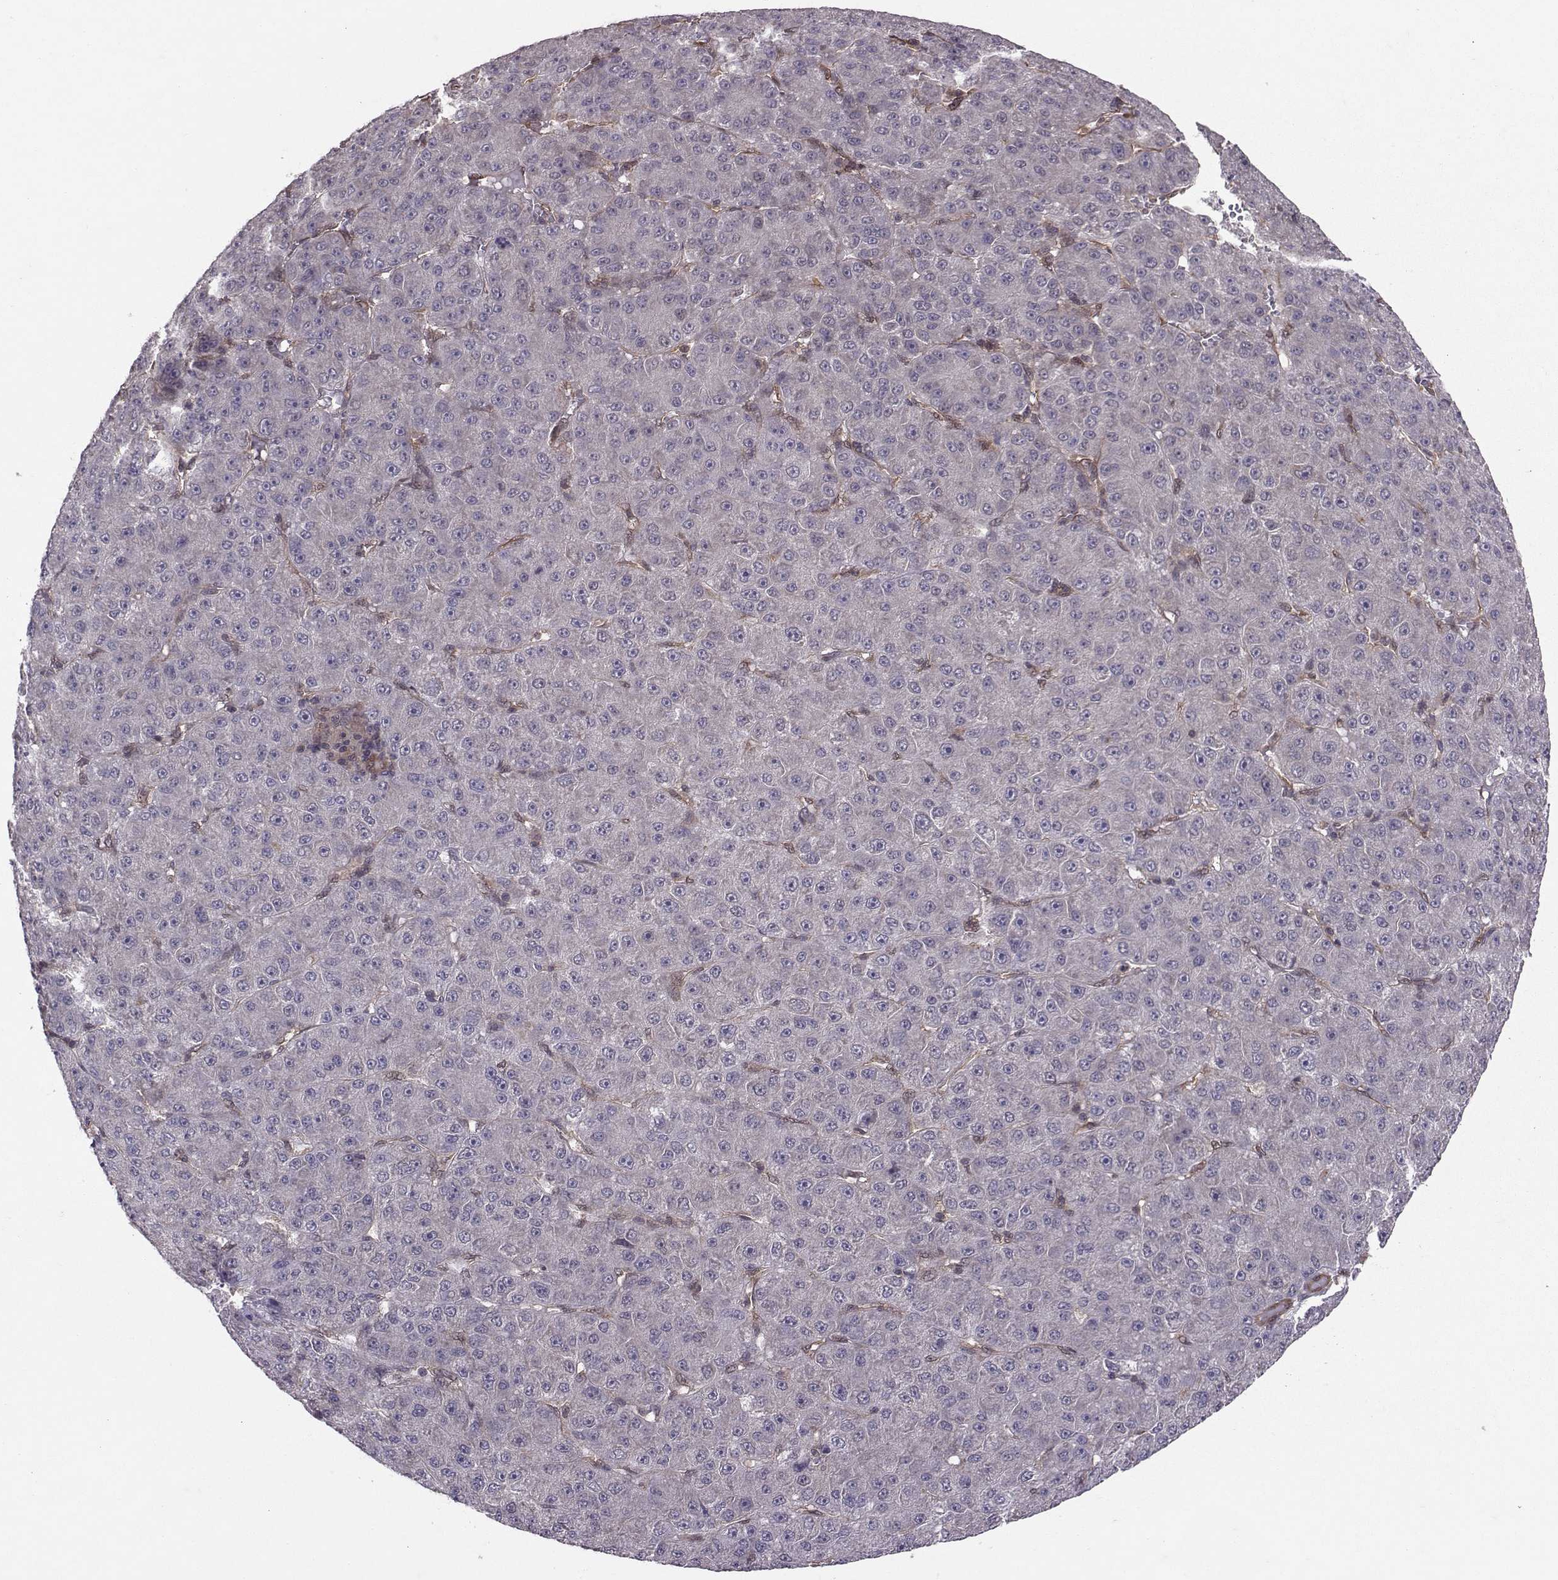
{"staining": {"intensity": "negative", "quantity": "none", "location": "none"}, "tissue": "liver cancer", "cell_type": "Tumor cells", "image_type": "cancer", "snomed": [{"axis": "morphology", "description": "Carcinoma, Hepatocellular, NOS"}, {"axis": "topography", "description": "Liver"}], "caption": "The histopathology image exhibits no significant staining in tumor cells of liver cancer. Brightfield microscopy of immunohistochemistry (IHC) stained with DAB (brown) and hematoxylin (blue), captured at high magnification.", "gene": "PPP2R2A", "patient": {"sex": "male", "age": 67}}